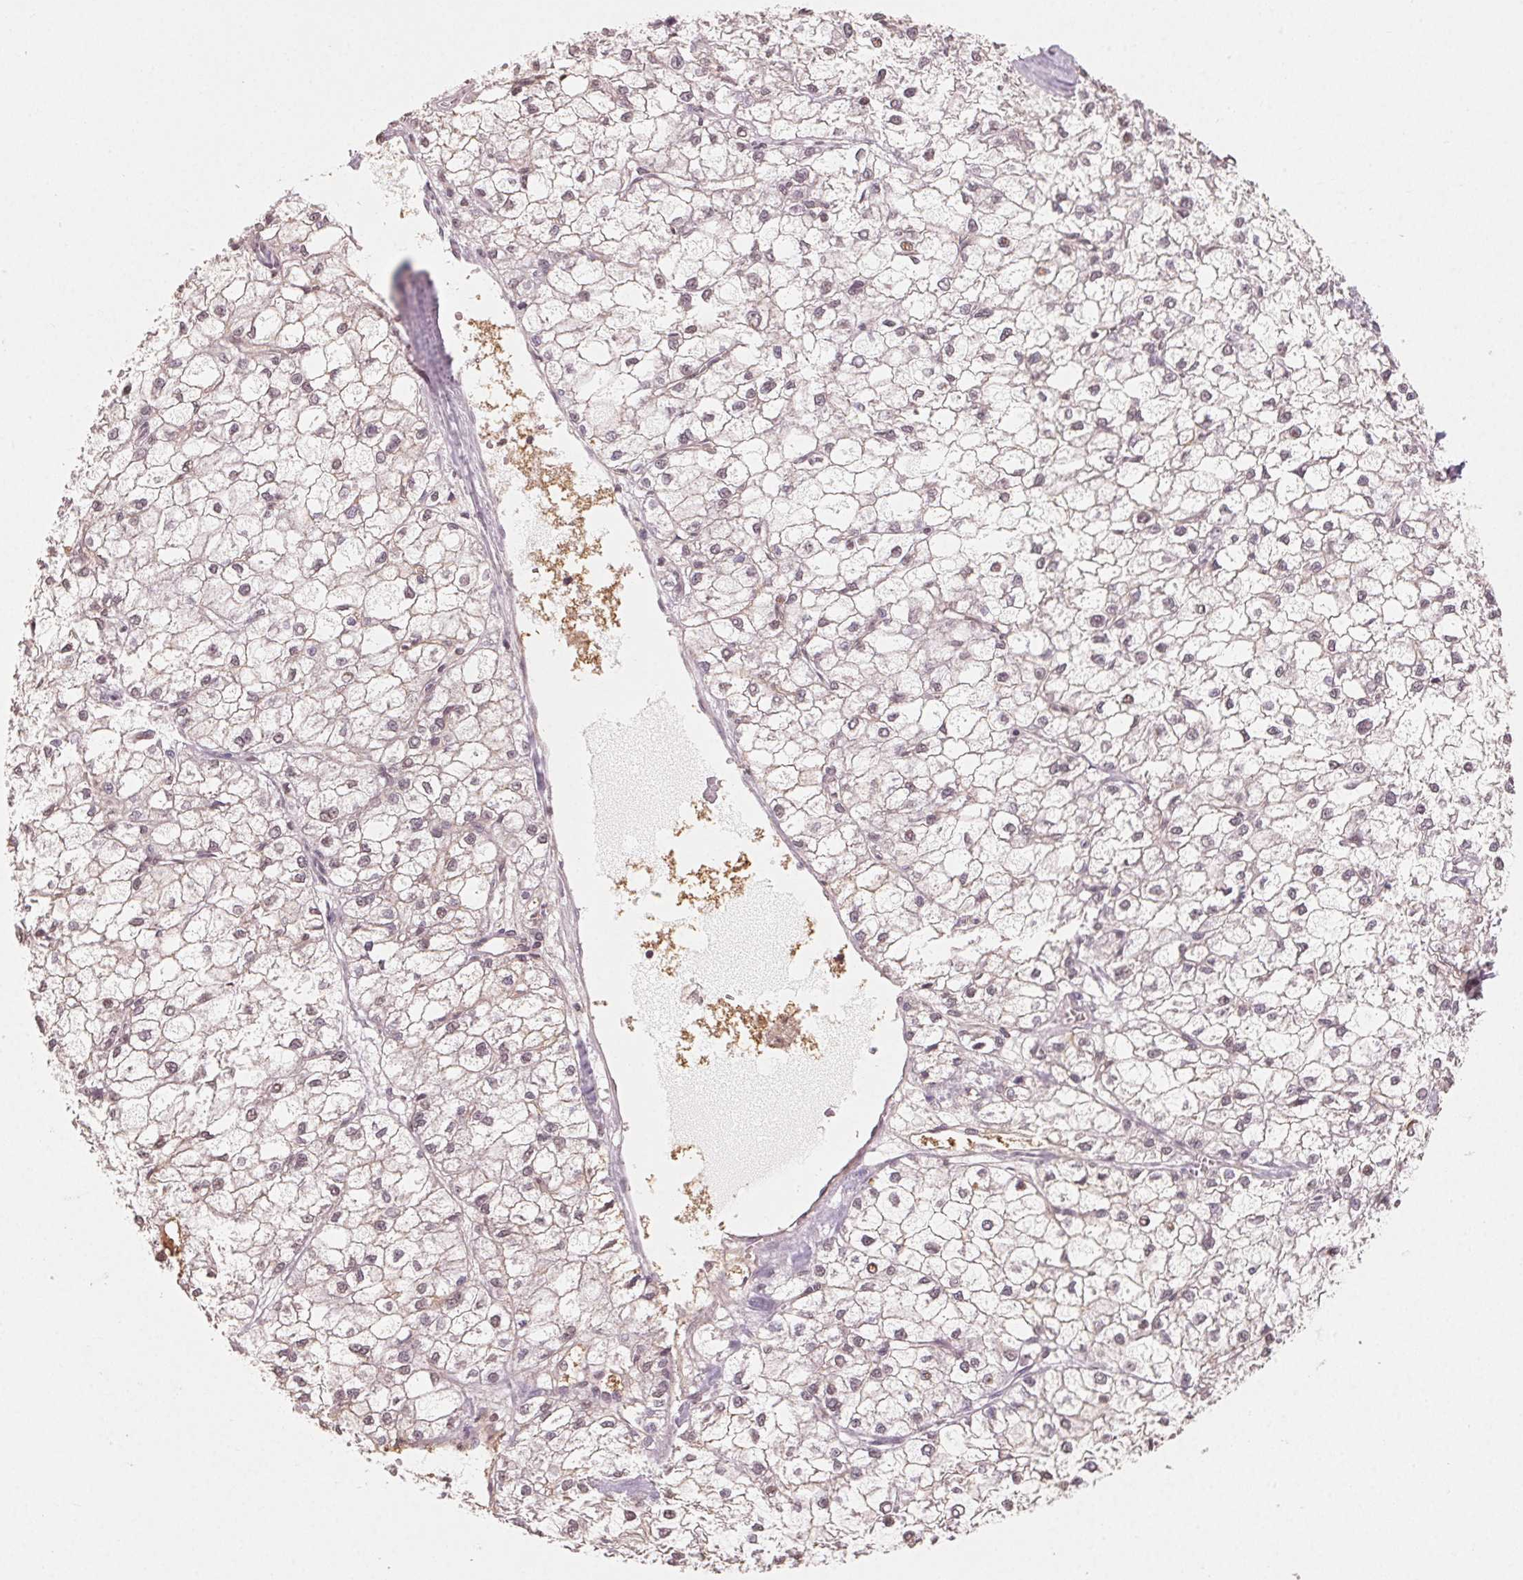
{"staining": {"intensity": "weak", "quantity": "25%-75%", "location": "nuclear"}, "tissue": "liver cancer", "cell_type": "Tumor cells", "image_type": "cancer", "snomed": [{"axis": "morphology", "description": "Carcinoma, Hepatocellular, NOS"}, {"axis": "topography", "description": "Liver"}], "caption": "Protein staining displays weak nuclear expression in about 25%-75% of tumor cells in liver cancer.", "gene": "TBP", "patient": {"sex": "female", "age": 43}}